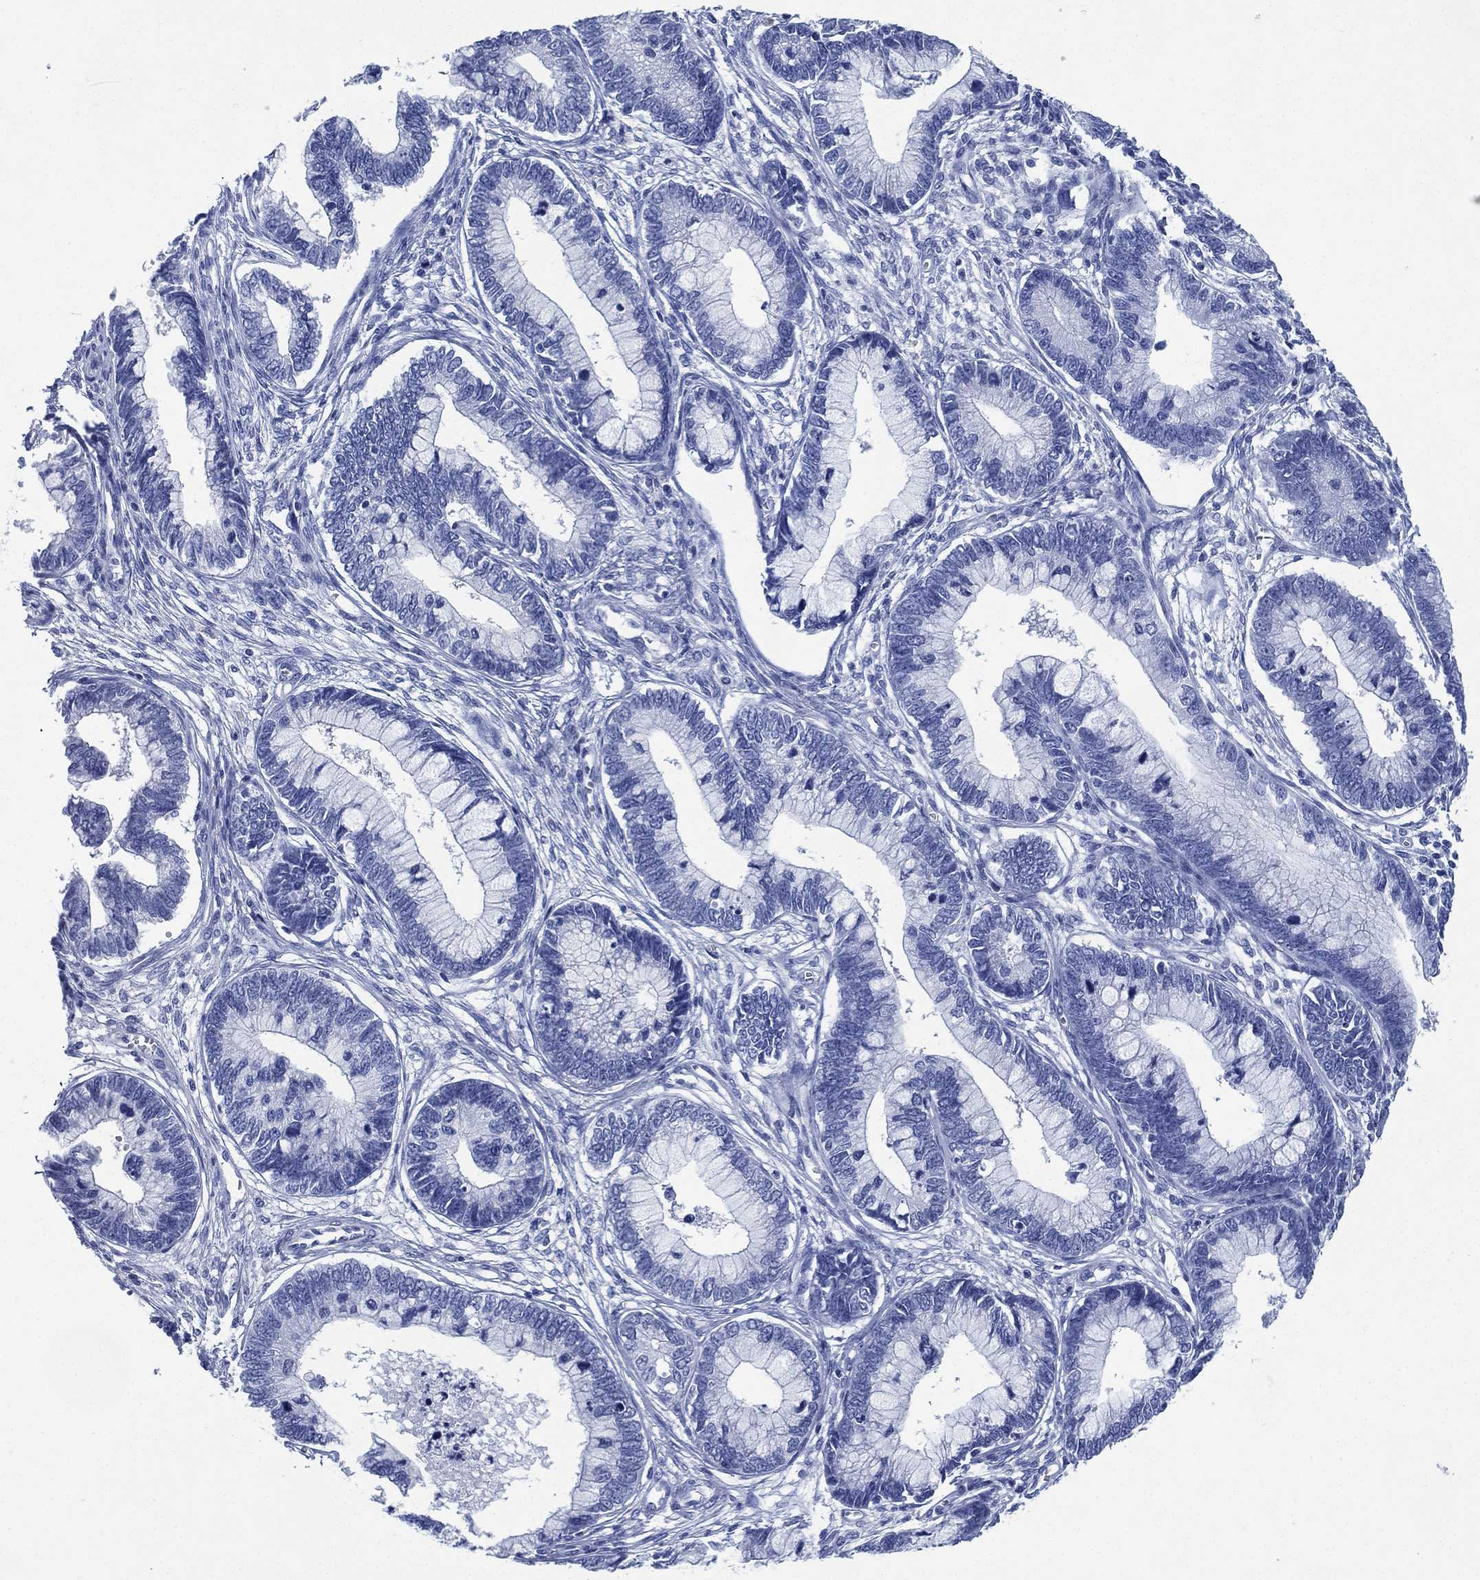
{"staining": {"intensity": "negative", "quantity": "none", "location": "none"}, "tissue": "cervical cancer", "cell_type": "Tumor cells", "image_type": "cancer", "snomed": [{"axis": "morphology", "description": "Adenocarcinoma, NOS"}, {"axis": "topography", "description": "Cervix"}], "caption": "A high-resolution micrograph shows IHC staining of cervical cancer (adenocarcinoma), which reveals no significant expression in tumor cells.", "gene": "SIGLECL1", "patient": {"sex": "female", "age": 44}}